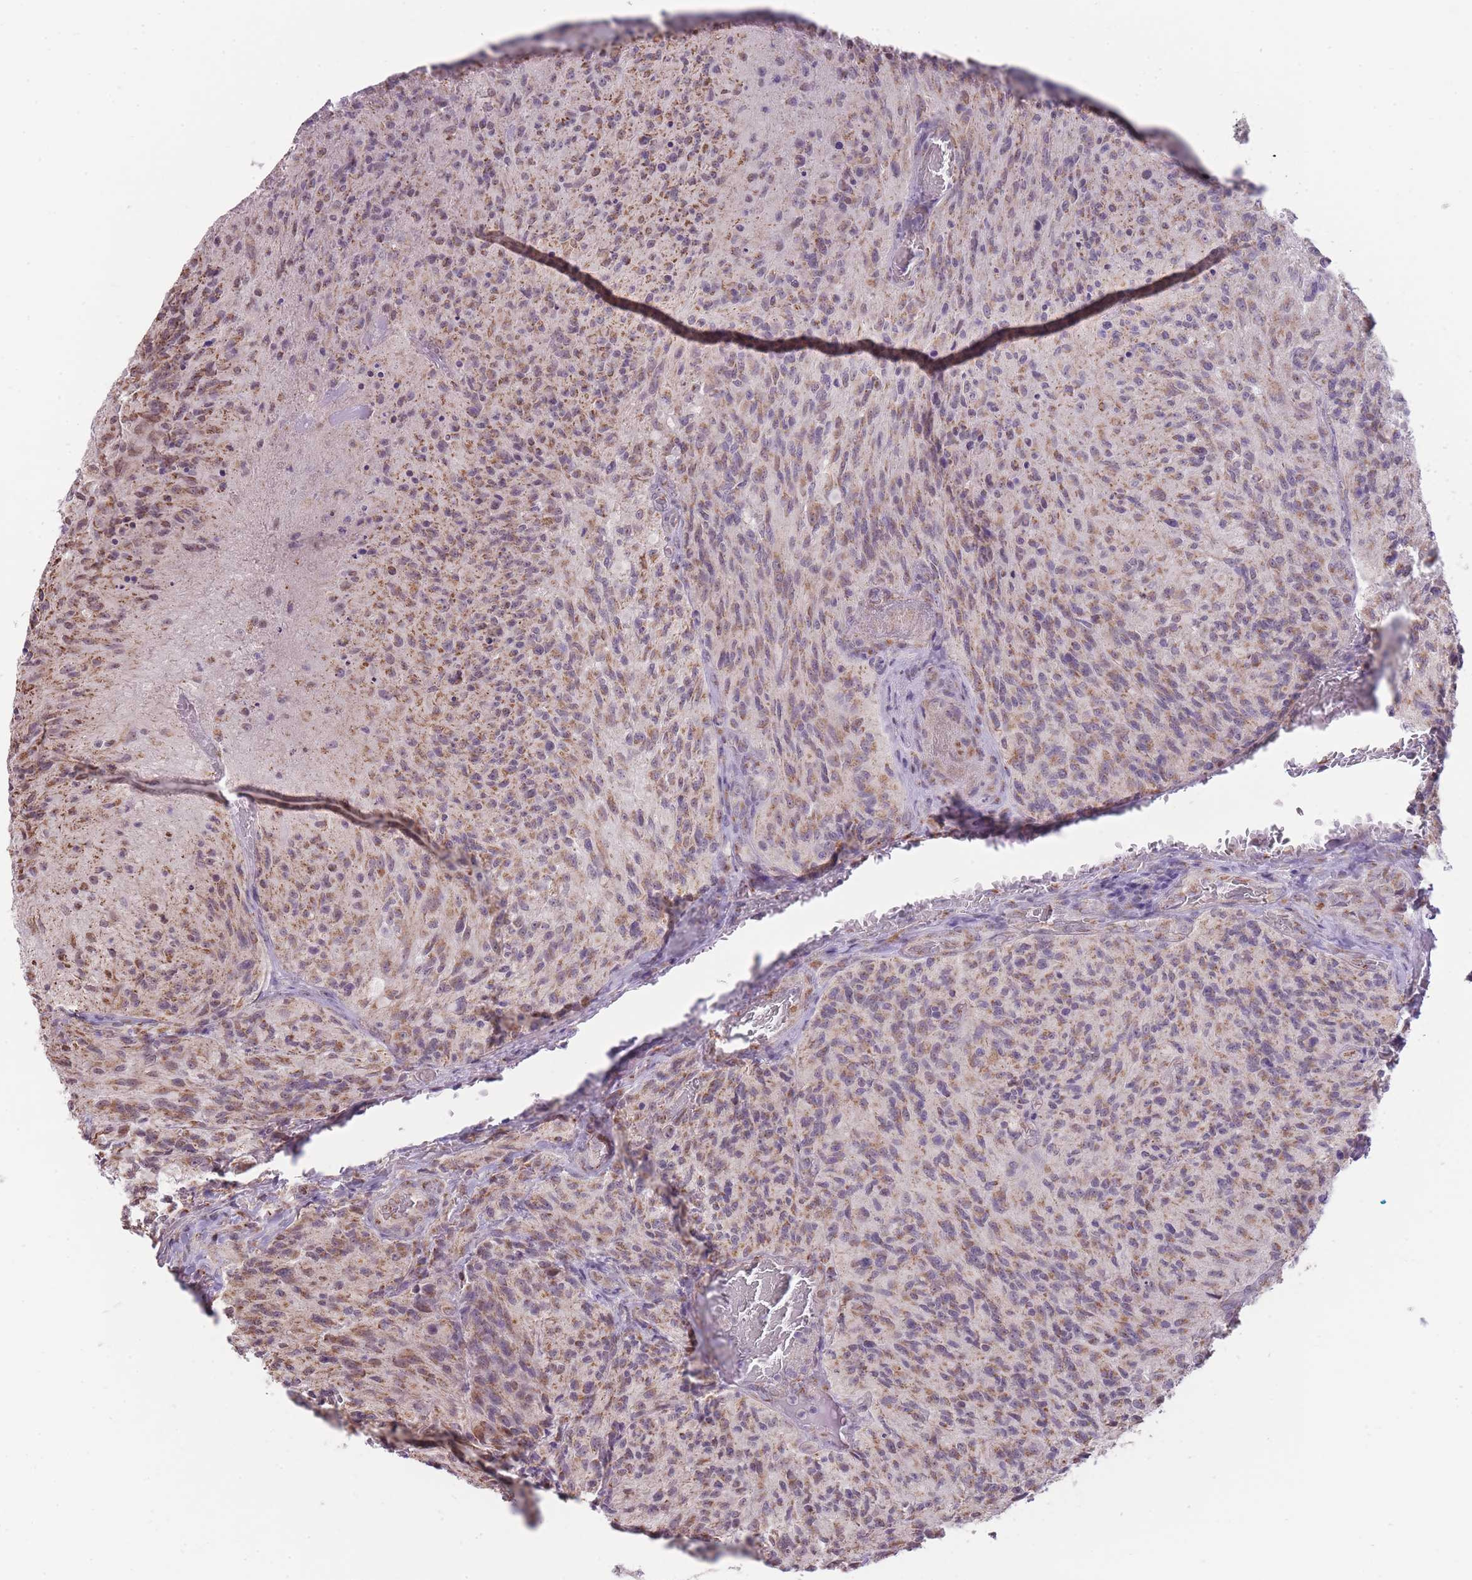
{"staining": {"intensity": "weak", "quantity": "25%-75%", "location": "cytoplasmic/membranous"}, "tissue": "glioma", "cell_type": "Tumor cells", "image_type": "cancer", "snomed": [{"axis": "morphology", "description": "Normal tissue, NOS"}, {"axis": "morphology", "description": "Glioma, malignant, High grade"}, {"axis": "topography", "description": "Cerebral cortex"}], "caption": "The immunohistochemical stain labels weak cytoplasmic/membranous expression in tumor cells of glioma tissue.", "gene": "NELL1", "patient": {"sex": "male", "age": 56}}